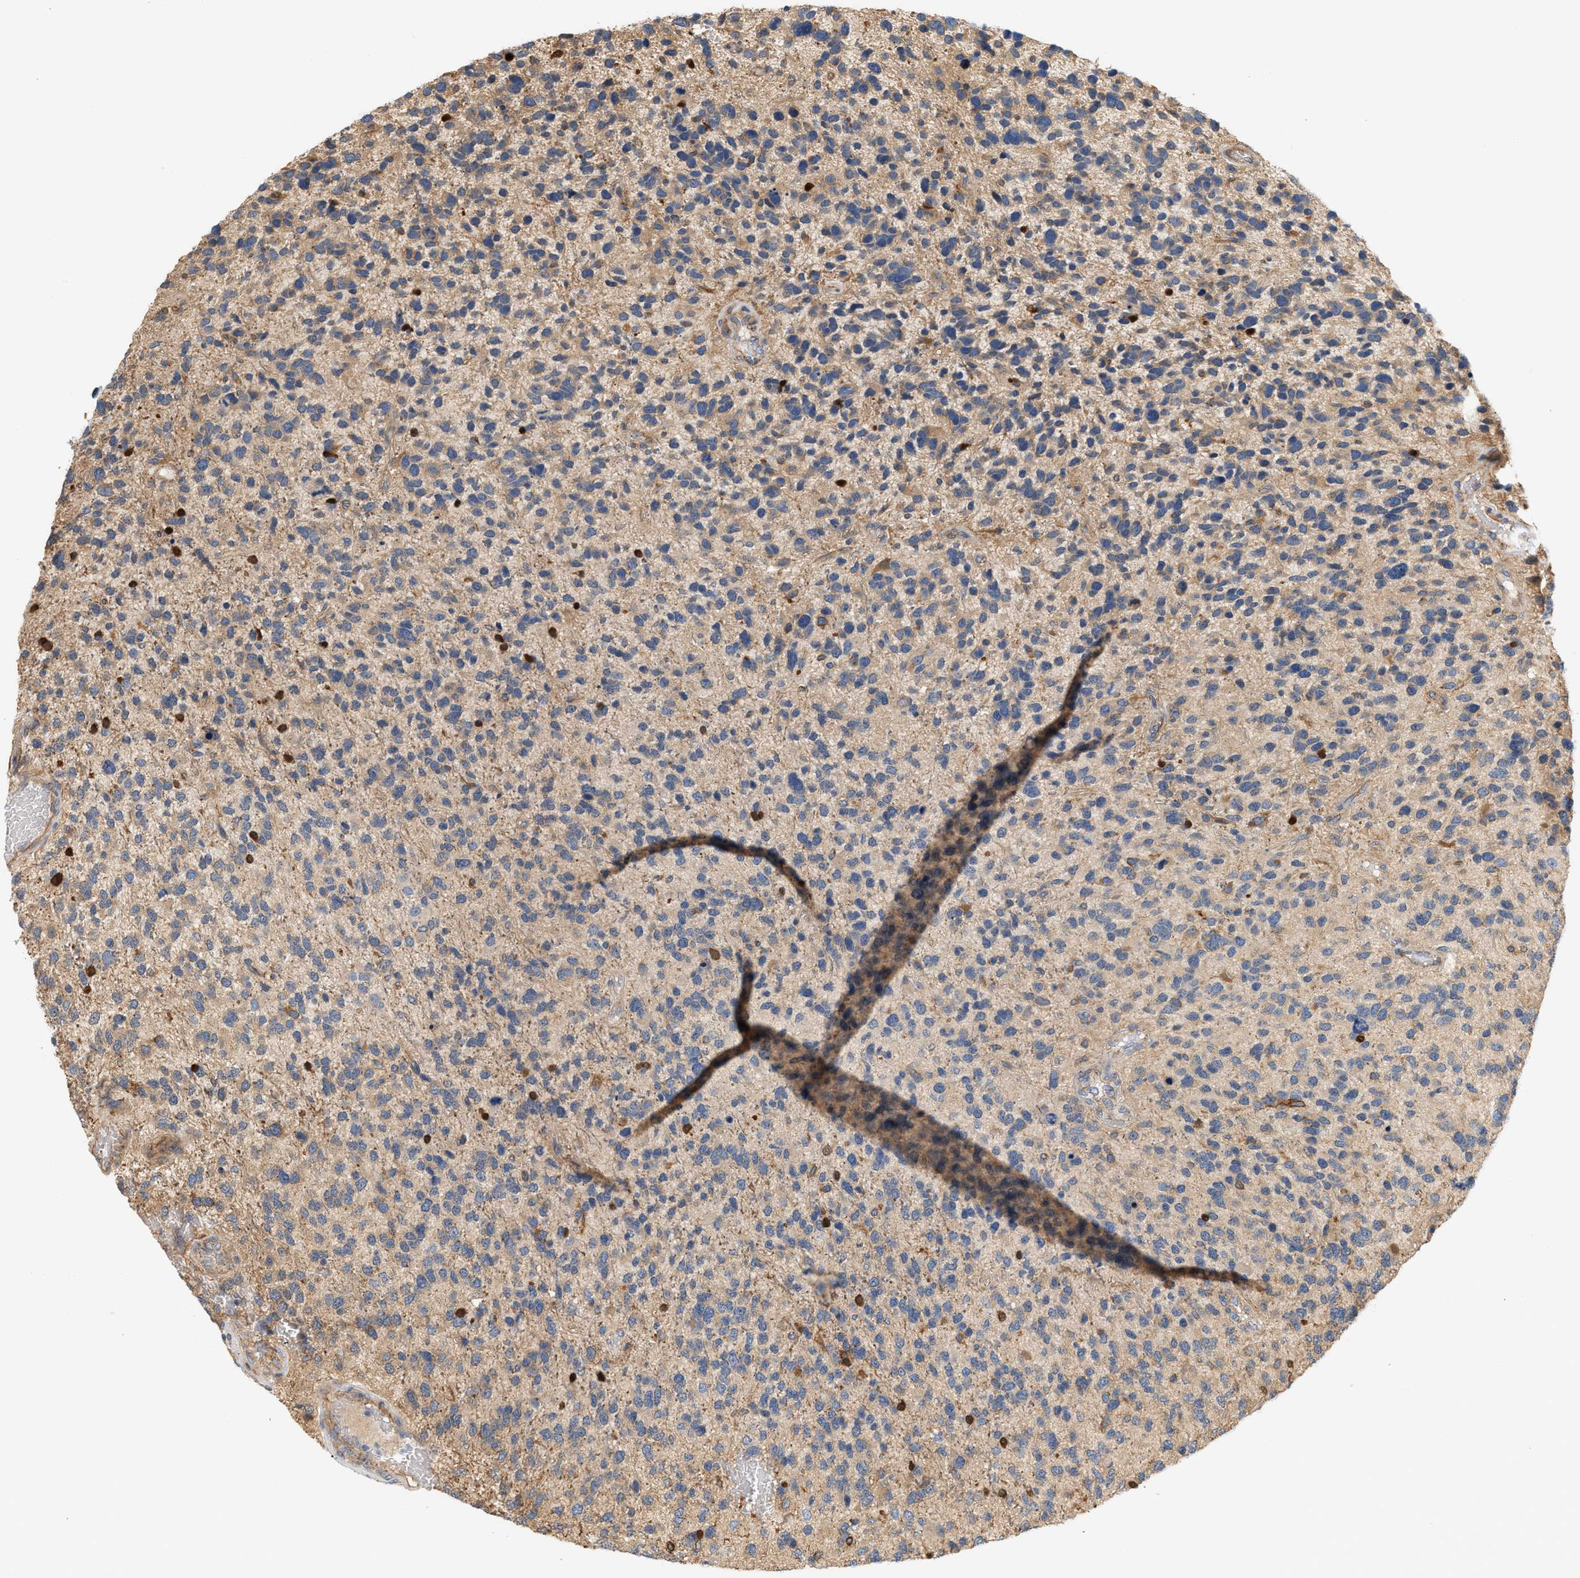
{"staining": {"intensity": "weak", "quantity": "25%-75%", "location": "cytoplasmic/membranous"}, "tissue": "glioma", "cell_type": "Tumor cells", "image_type": "cancer", "snomed": [{"axis": "morphology", "description": "Glioma, malignant, High grade"}, {"axis": "topography", "description": "Brain"}], "caption": "This is a micrograph of IHC staining of malignant glioma (high-grade), which shows weak positivity in the cytoplasmic/membranous of tumor cells.", "gene": "CTXN1", "patient": {"sex": "female", "age": 58}}